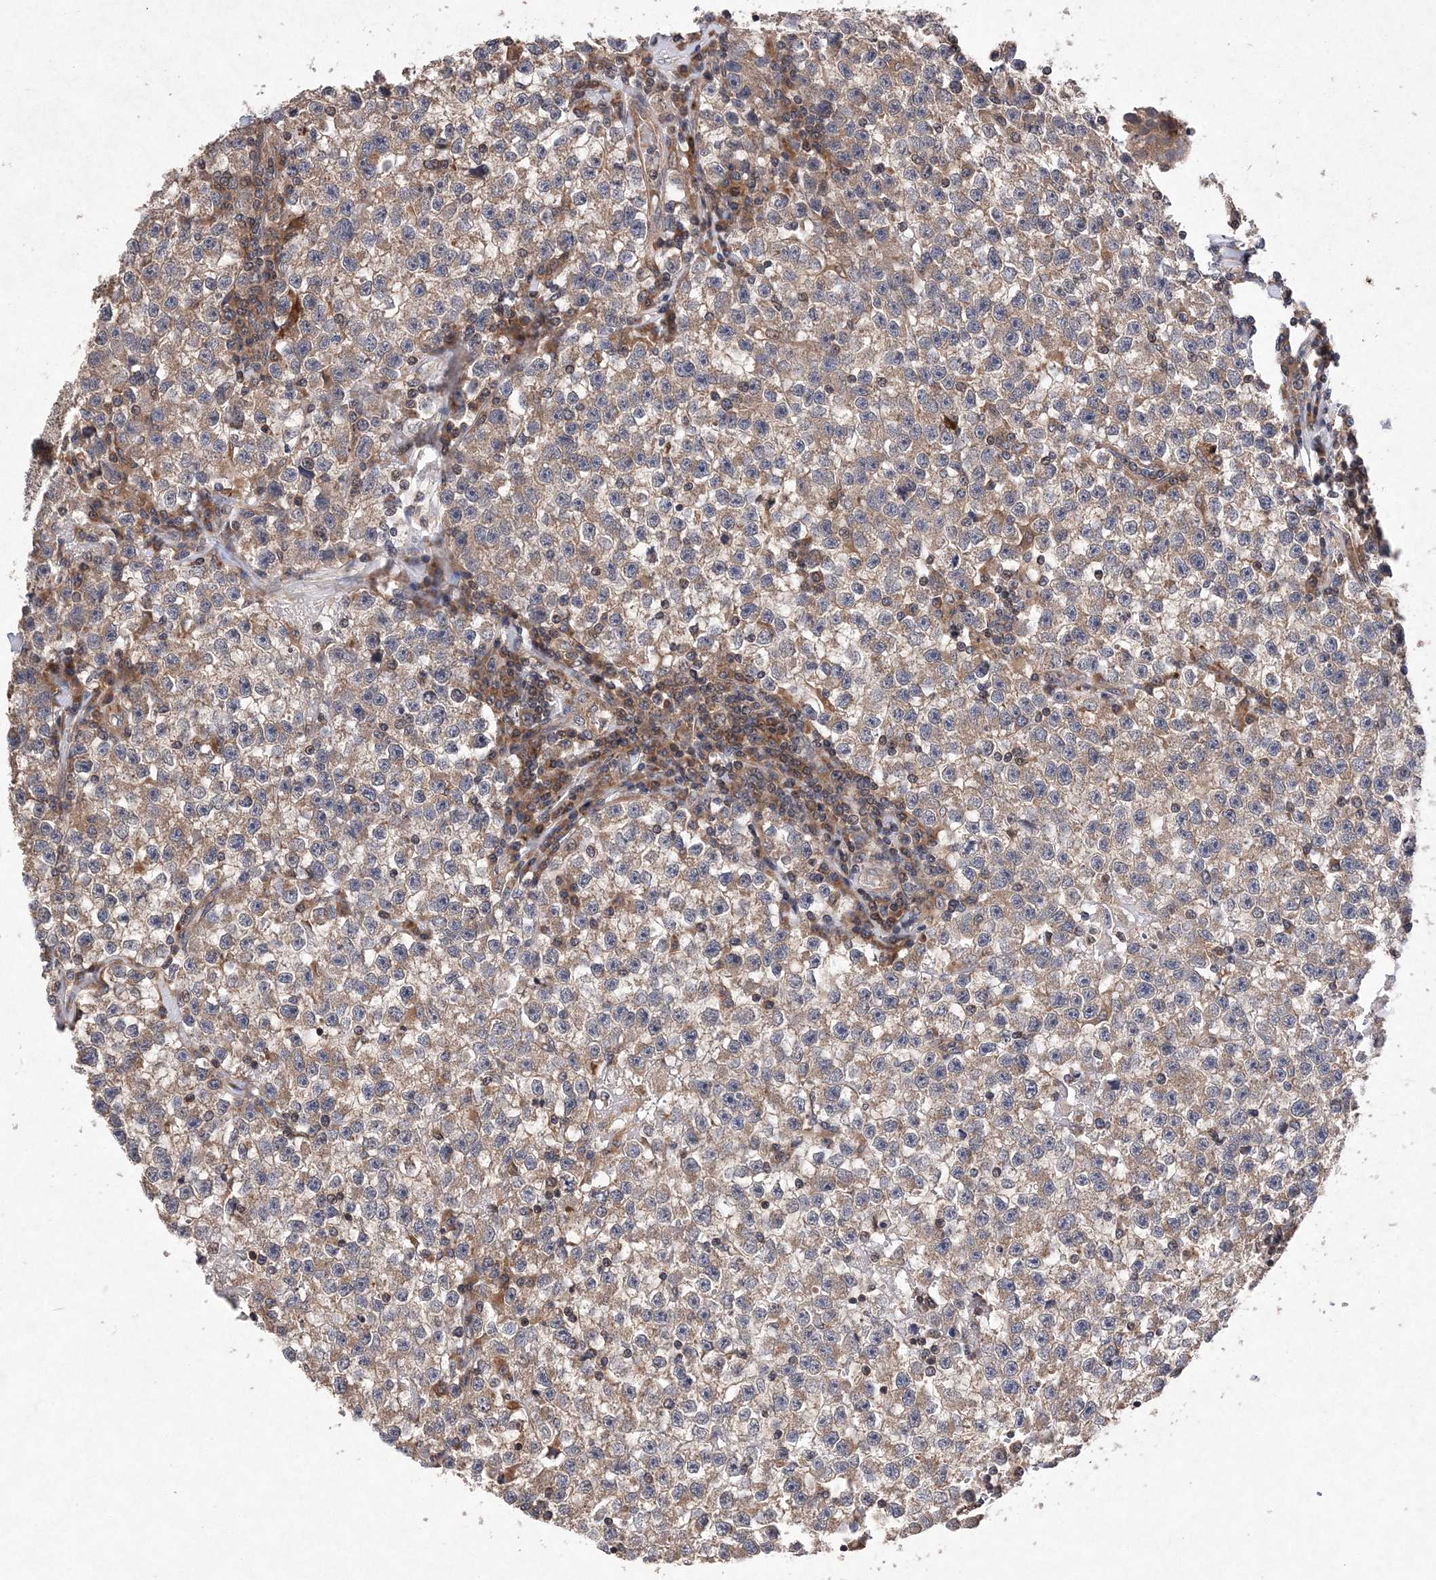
{"staining": {"intensity": "weak", "quantity": ">75%", "location": "cytoplasmic/membranous"}, "tissue": "testis cancer", "cell_type": "Tumor cells", "image_type": "cancer", "snomed": [{"axis": "morphology", "description": "Seminoma, NOS"}, {"axis": "topography", "description": "Testis"}], "caption": "Protein analysis of testis cancer (seminoma) tissue shows weak cytoplasmic/membranous positivity in approximately >75% of tumor cells.", "gene": "PROSER1", "patient": {"sex": "male", "age": 22}}